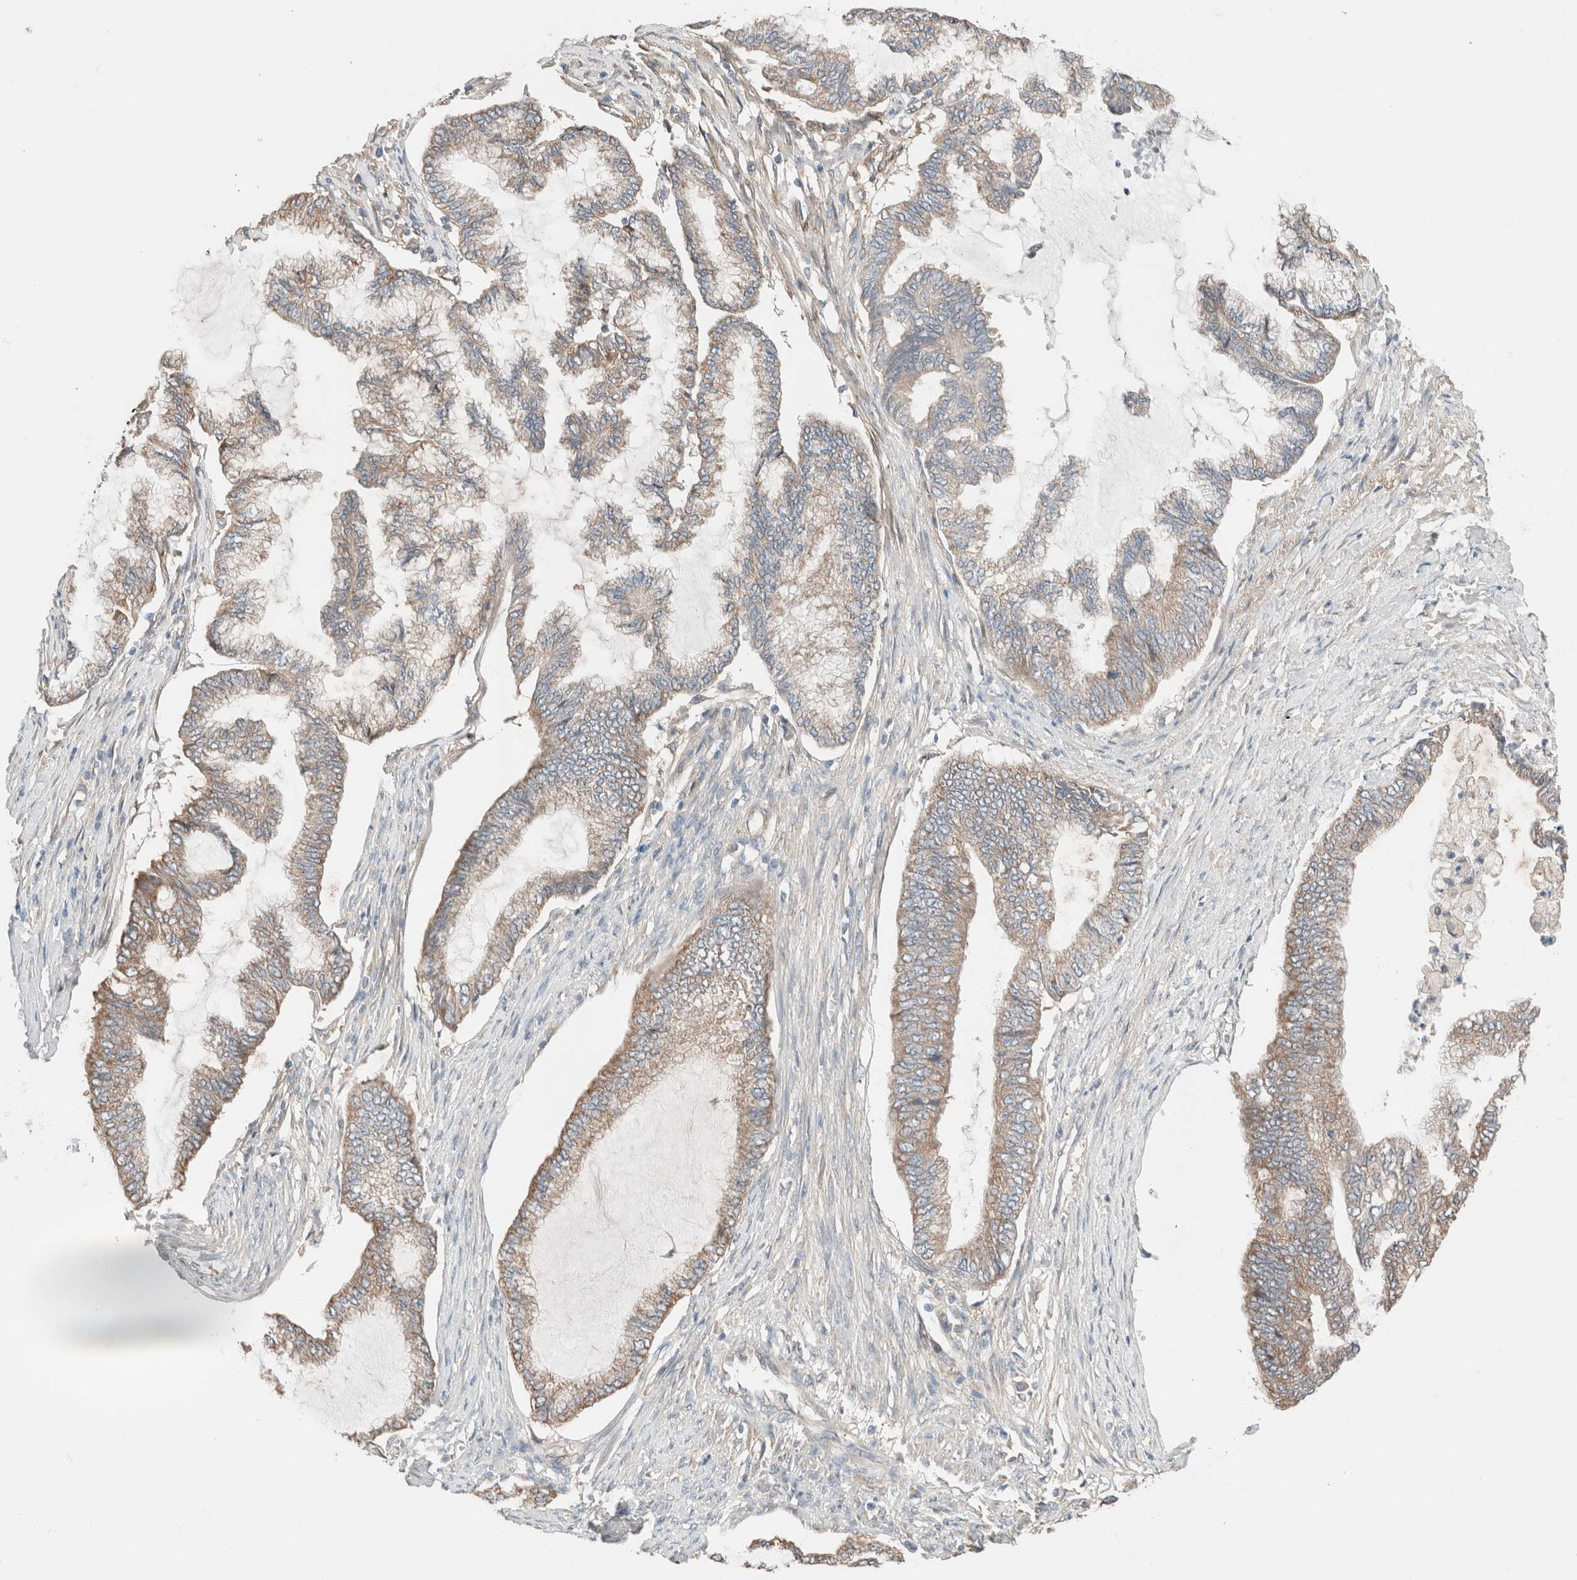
{"staining": {"intensity": "weak", "quantity": ">75%", "location": "cytoplasmic/membranous"}, "tissue": "endometrial cancer", "cell_type": "Tumor cells", "image_type": "cancer", "snomed": [{"axis": "morphology", "description": "Adenocarcinoma, NOS"}, {"axis": "topography", "description": "Endometrium"}], "caption": "Immunohistochemical staining of endometrial cancer (adenocarcinoma) exhibits low levels of weak cytoplasmic/membranous staining in about >75% of tumor cells.", "gene": "PCM1", "patient": {"sex": "female", "age": 86}}